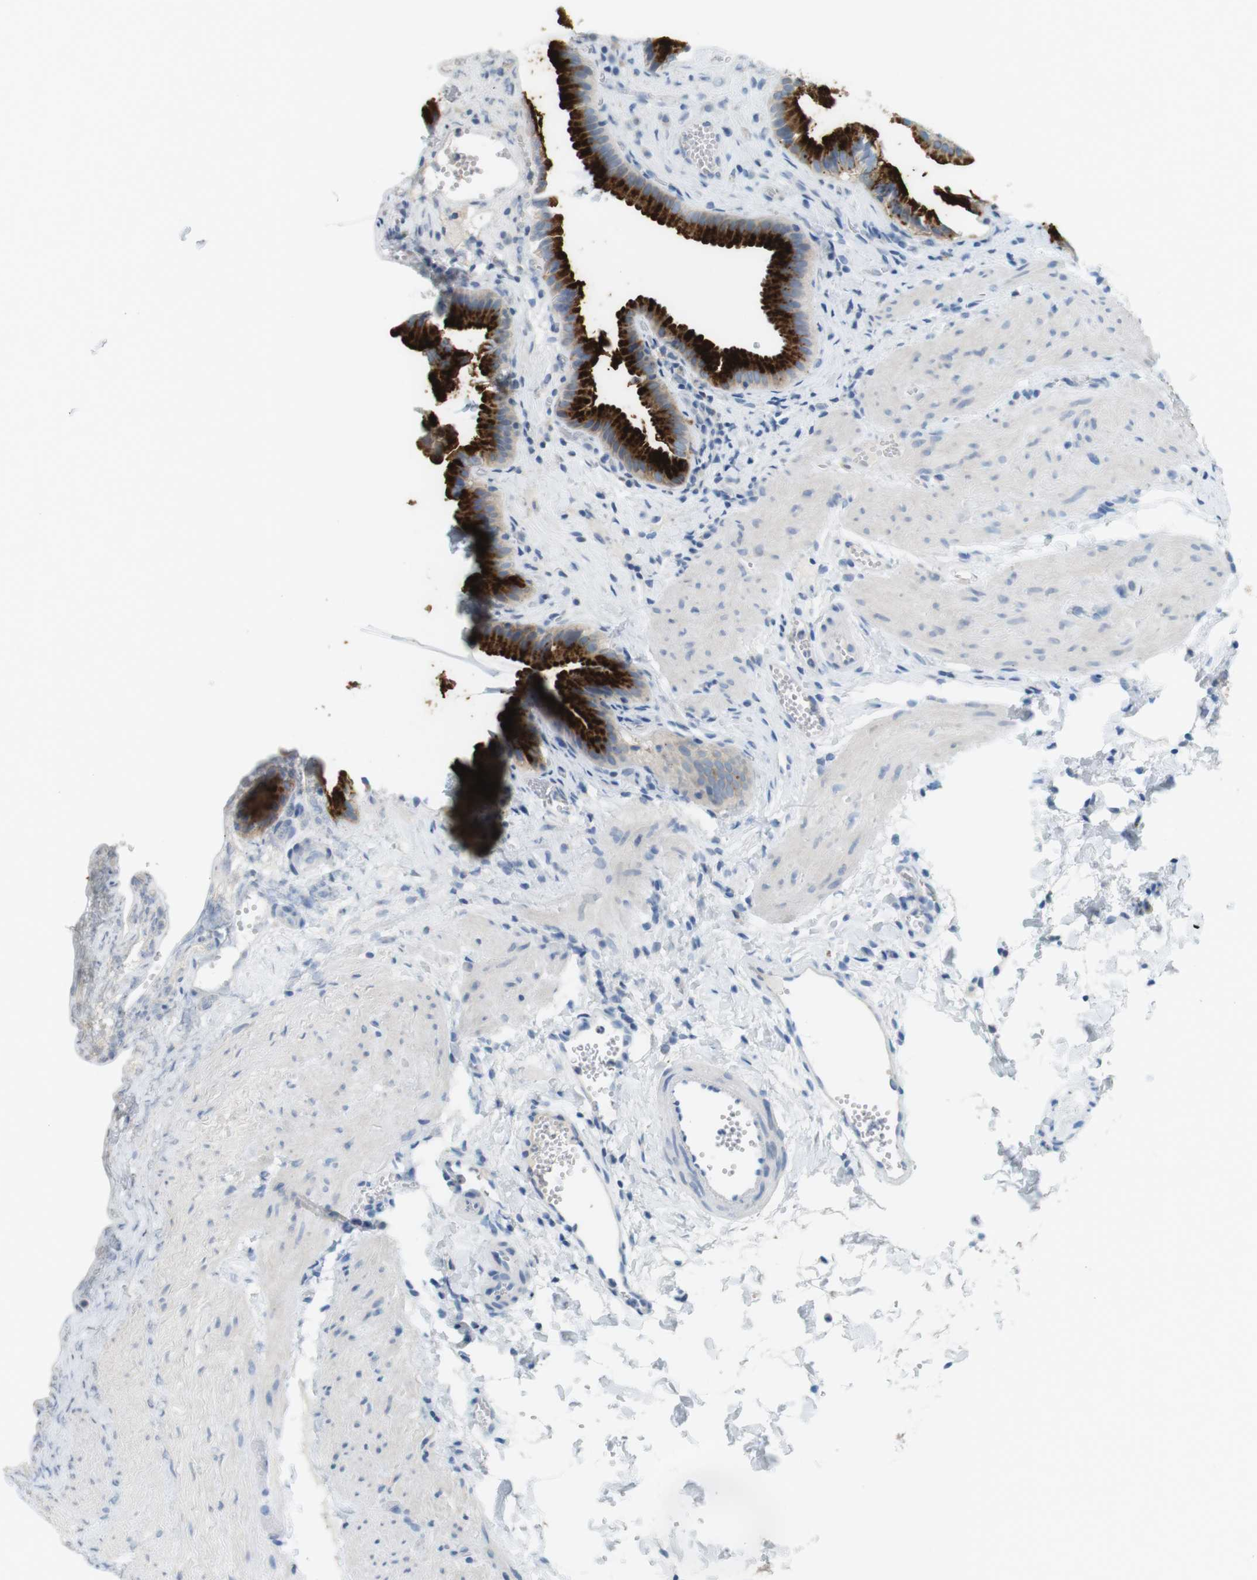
{"staining": {"intensity": "strong", "quantity": ">75%", "location": "cytoplasmic/membranous"}, "tissue": "gallbladder", "cell_type": "Glandular cells", "image_type": "normal", "snomed": [{"axis": "morphology", "description": "Normal tissue, NOS"}, {"axis": "topography", "description": "Gallbladder"}], "caption": "IHC of benign human gallbladder exhibits high levels of strong cytoplasmic/membranous expression in about >75% of glandular cells. (IHC, brightfield microscopy, high magnification).", "gene": "MUC5B", "patient": {"sex": "female", "age": 24}}